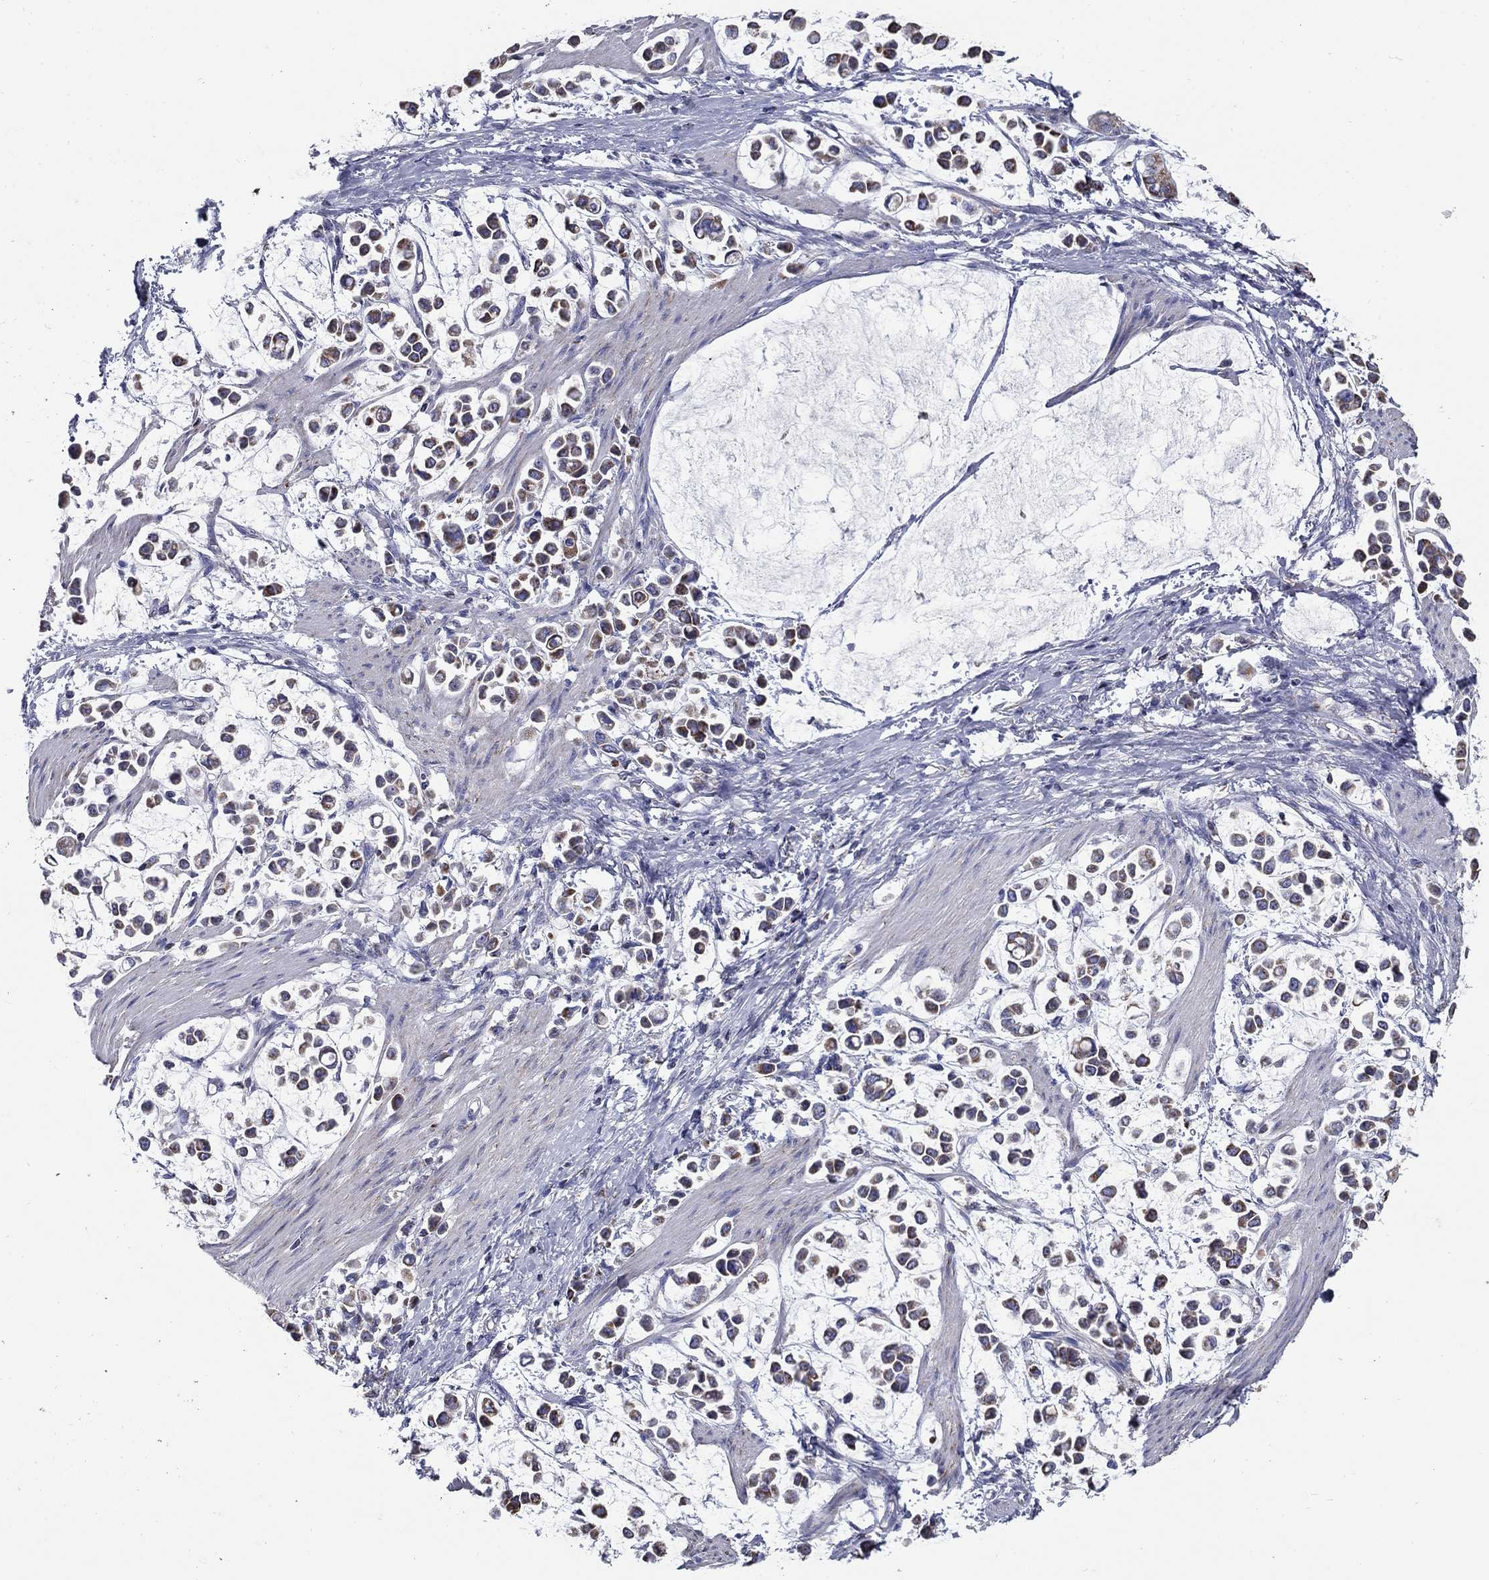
{"staining": {"intensity": "moderate", "quantity": "25%-75%", "location": "cytoplasmic/membranous"}, "tissue": "stomach cancer", "cell_type": "Tumor cells", "image_type": "cancer", "snomed": [{"axis": "morphology", "description": "Adenocarcinoma, NOS"}, {"axis": "topography", "description": "Stomach"}], "caption": "Tumor cells reveal medium levels of moderate cytoplasmic/membranous expression in about 25%-75% of cells in human stomach cancer.", "gene": "NDUFA4L2", "patient": {"sex": "male", "age": 82}}